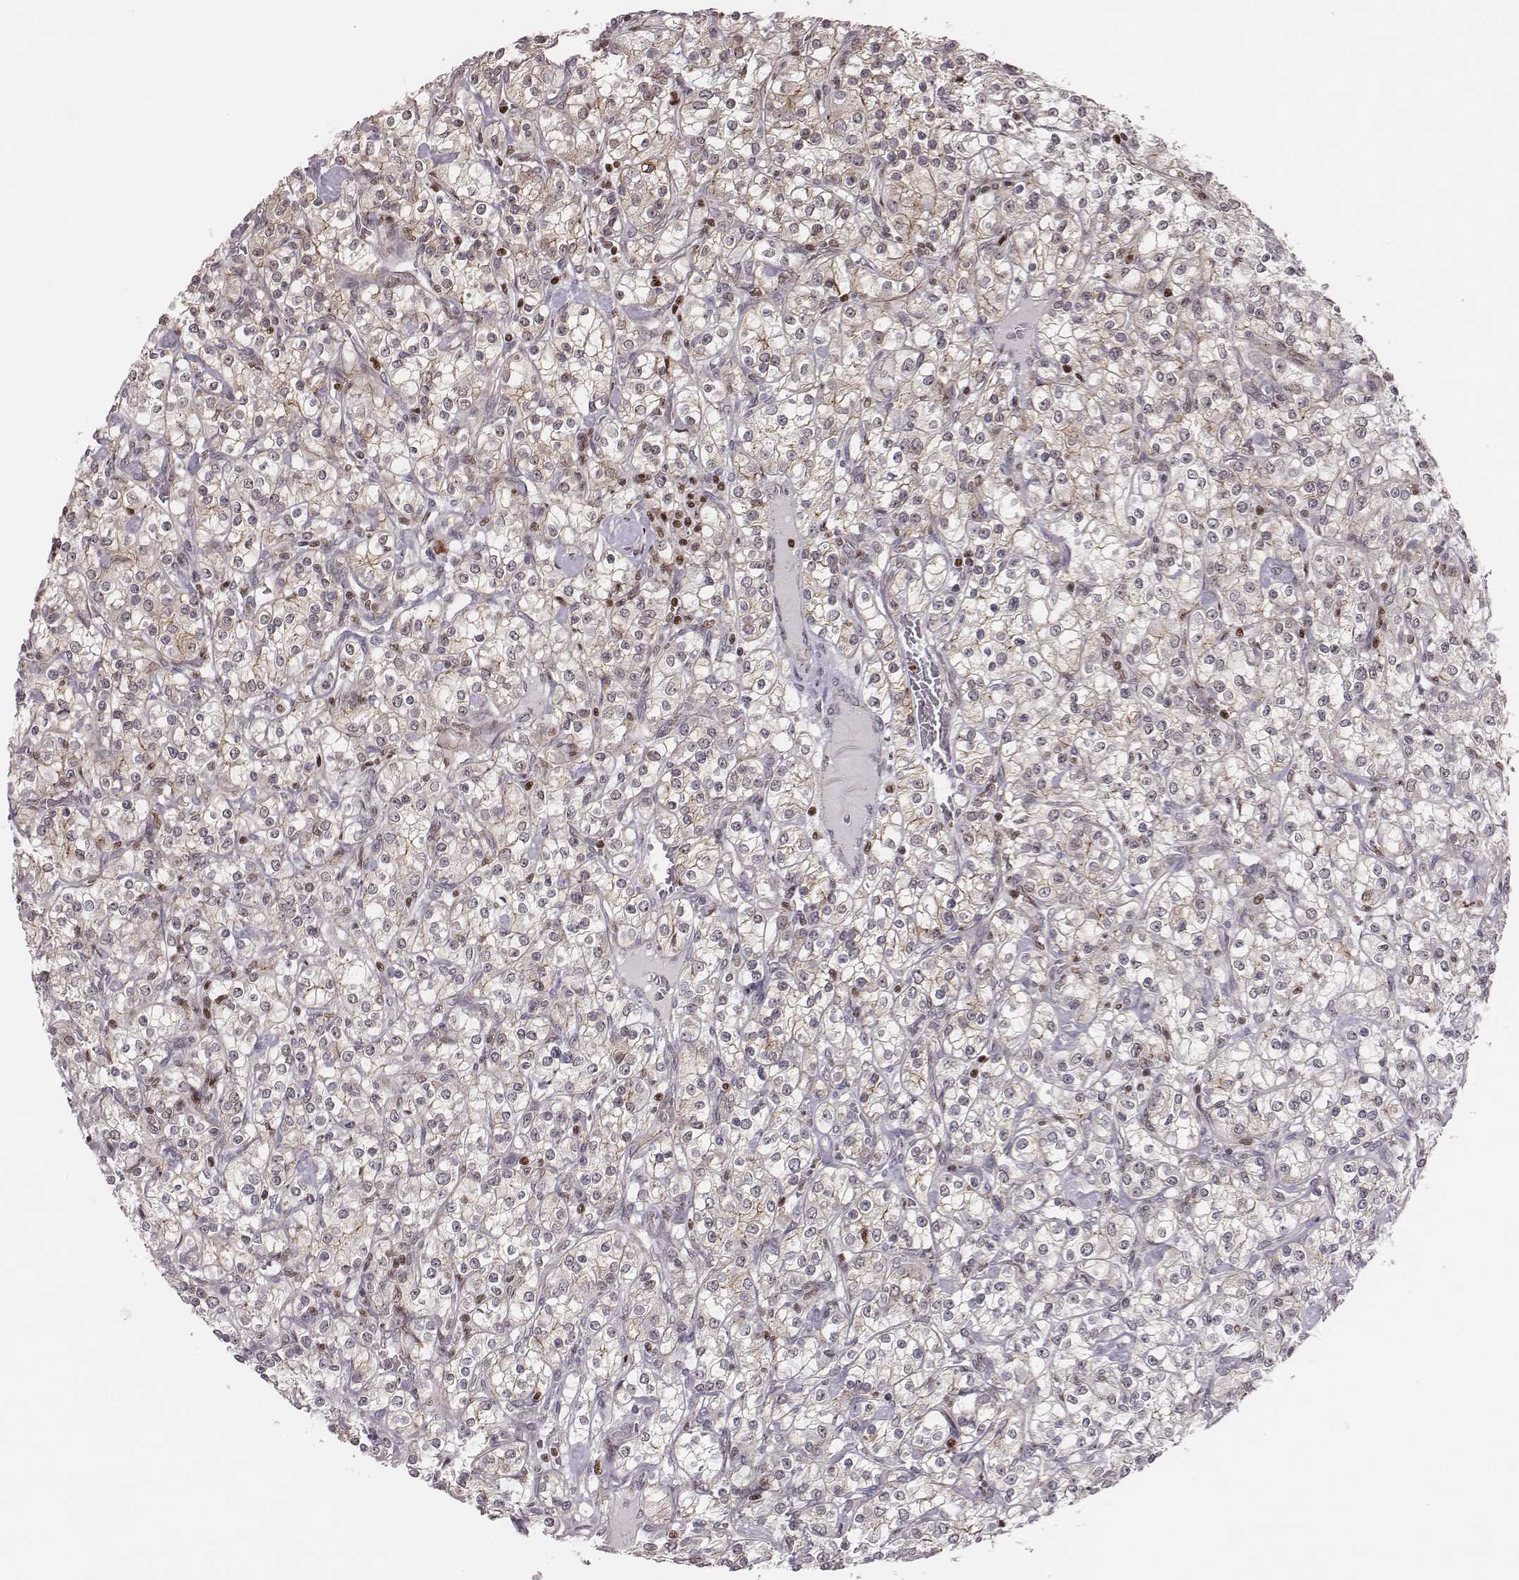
{"staining": {"intensity": "weak", "quantity": "<25%", "location": "cytoplasmic/membranous"}, "tissue": "renal cancer", "cell_type": "Tumor cells", "image_type": "cancer", "snomed": [{"axis": "morphology", "description": "Adenocarcinoma, NOS"}, {"axis": "topography", "description": "Kidney"}], "caption": "Tumor cells show no significant protein staining in renal cancer.", "gene": "WDR59", "patient": {"sex": "male", "age": 77}}